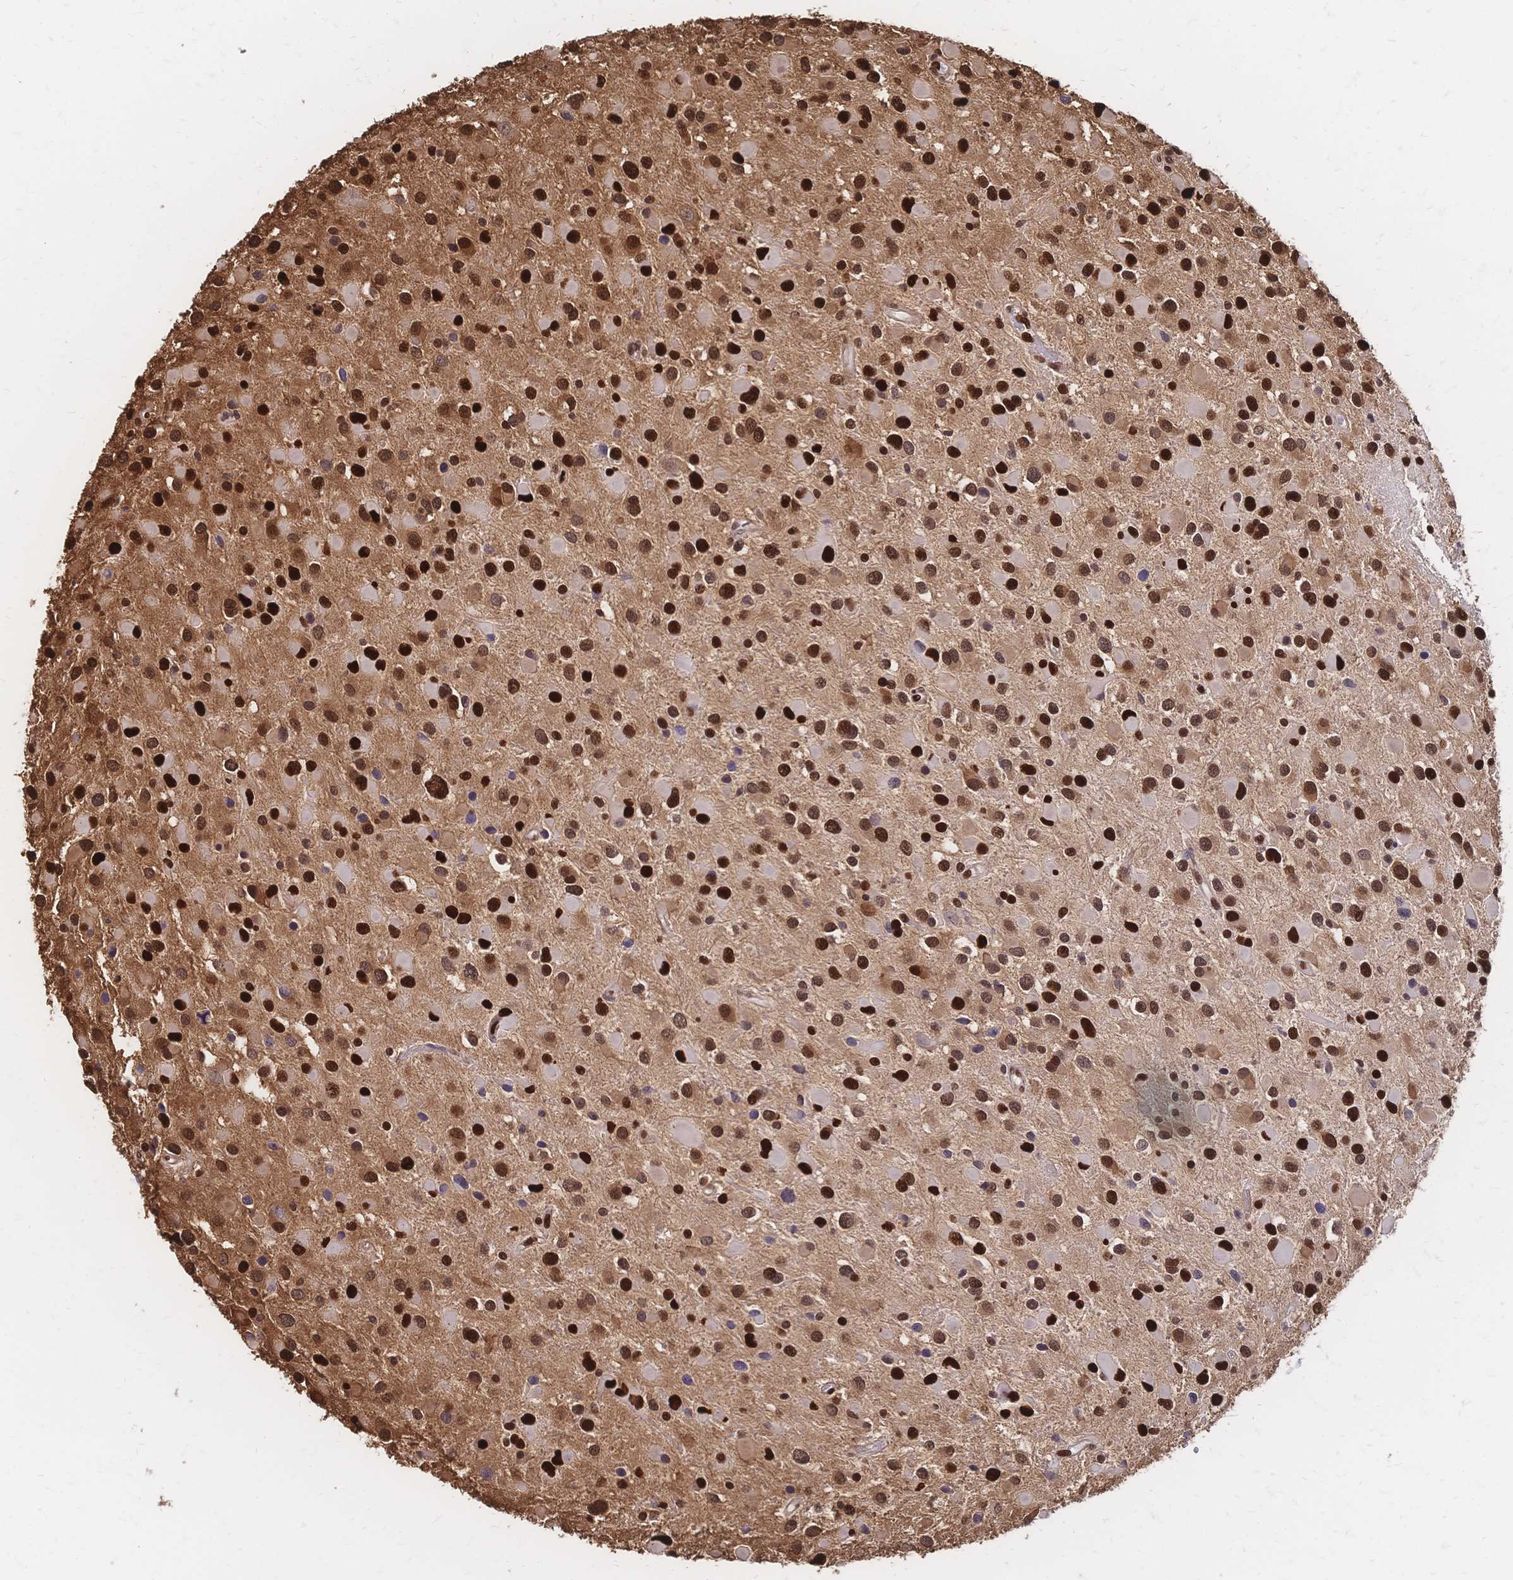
{"staining": {"intensity": "strong", "quantity": ">75%", "location": "nuclear"}, "tissue": "glioma", "cell_type": "Tumor cells", "image_type": "cancer", "snomed": [{"axis": "morphology", "description": "Glioma, malignant, Low grade"}, {"axis": "topography", "description": "Brain"}], "caption": "Approximately >75% of tumor cells in human glioma demonstrate strong nuclear protein positivity as visualized by brown immunohistochemical staining.", "gene": "HDGF", "patient": {"sex": "female", "age": 32}}